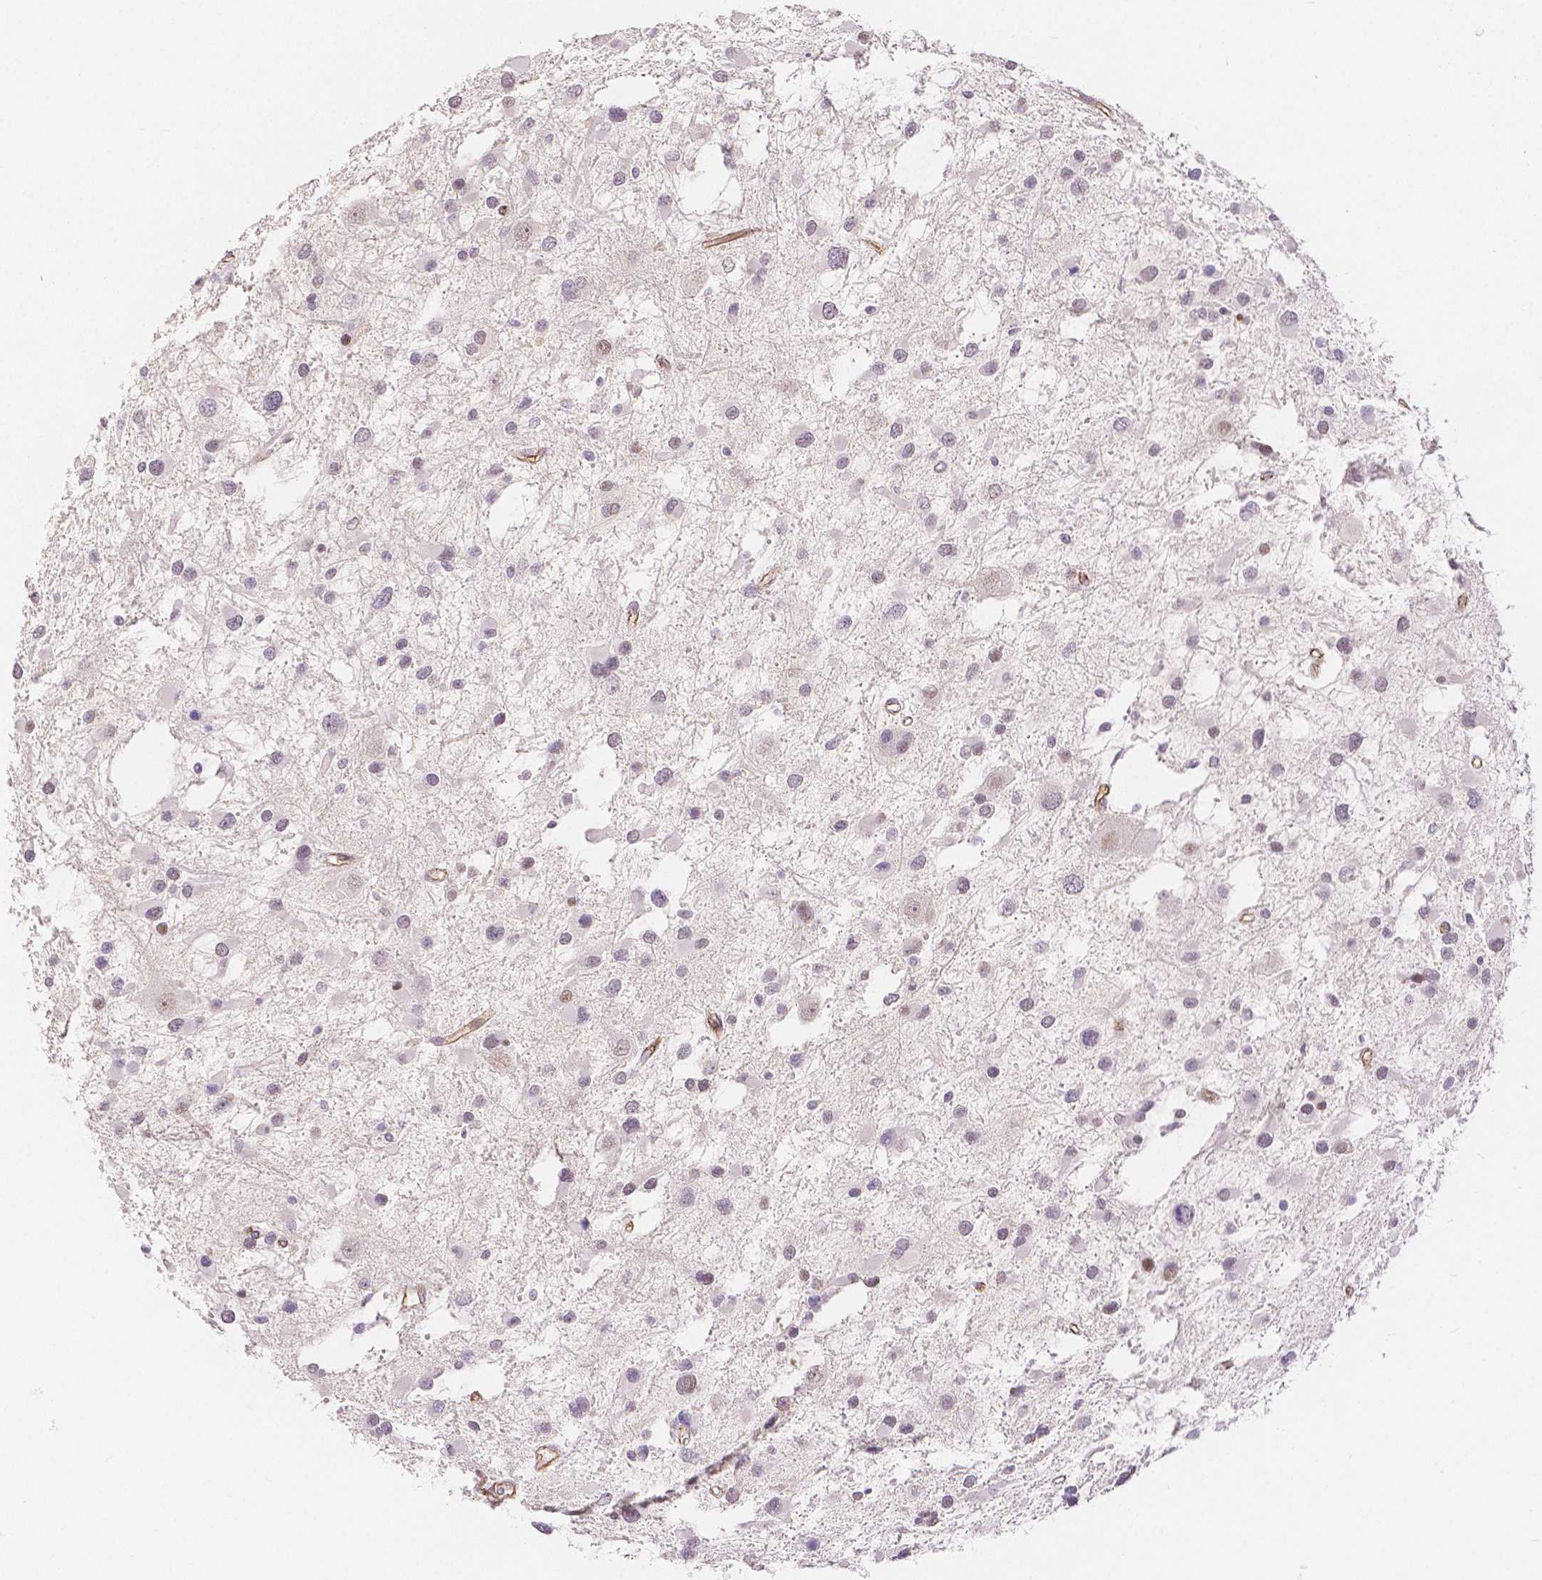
{"staining": {"intensity": "weak", "quantity": "<25%", "location": "nuclear"}, "tissue": "glioma", "cell_type": "Tumor cells", "image_type": "cancer", "snomed": [{"axis": "morphology", "description": "Glioma, malignant, Low grade"}, {"axis": "topography", "description": "Brain"}], "caption": "Tumor cells show no significant protein staining in glioma.", "gene": "OCLN", "patient": {"sex": "female", "age": 32}}